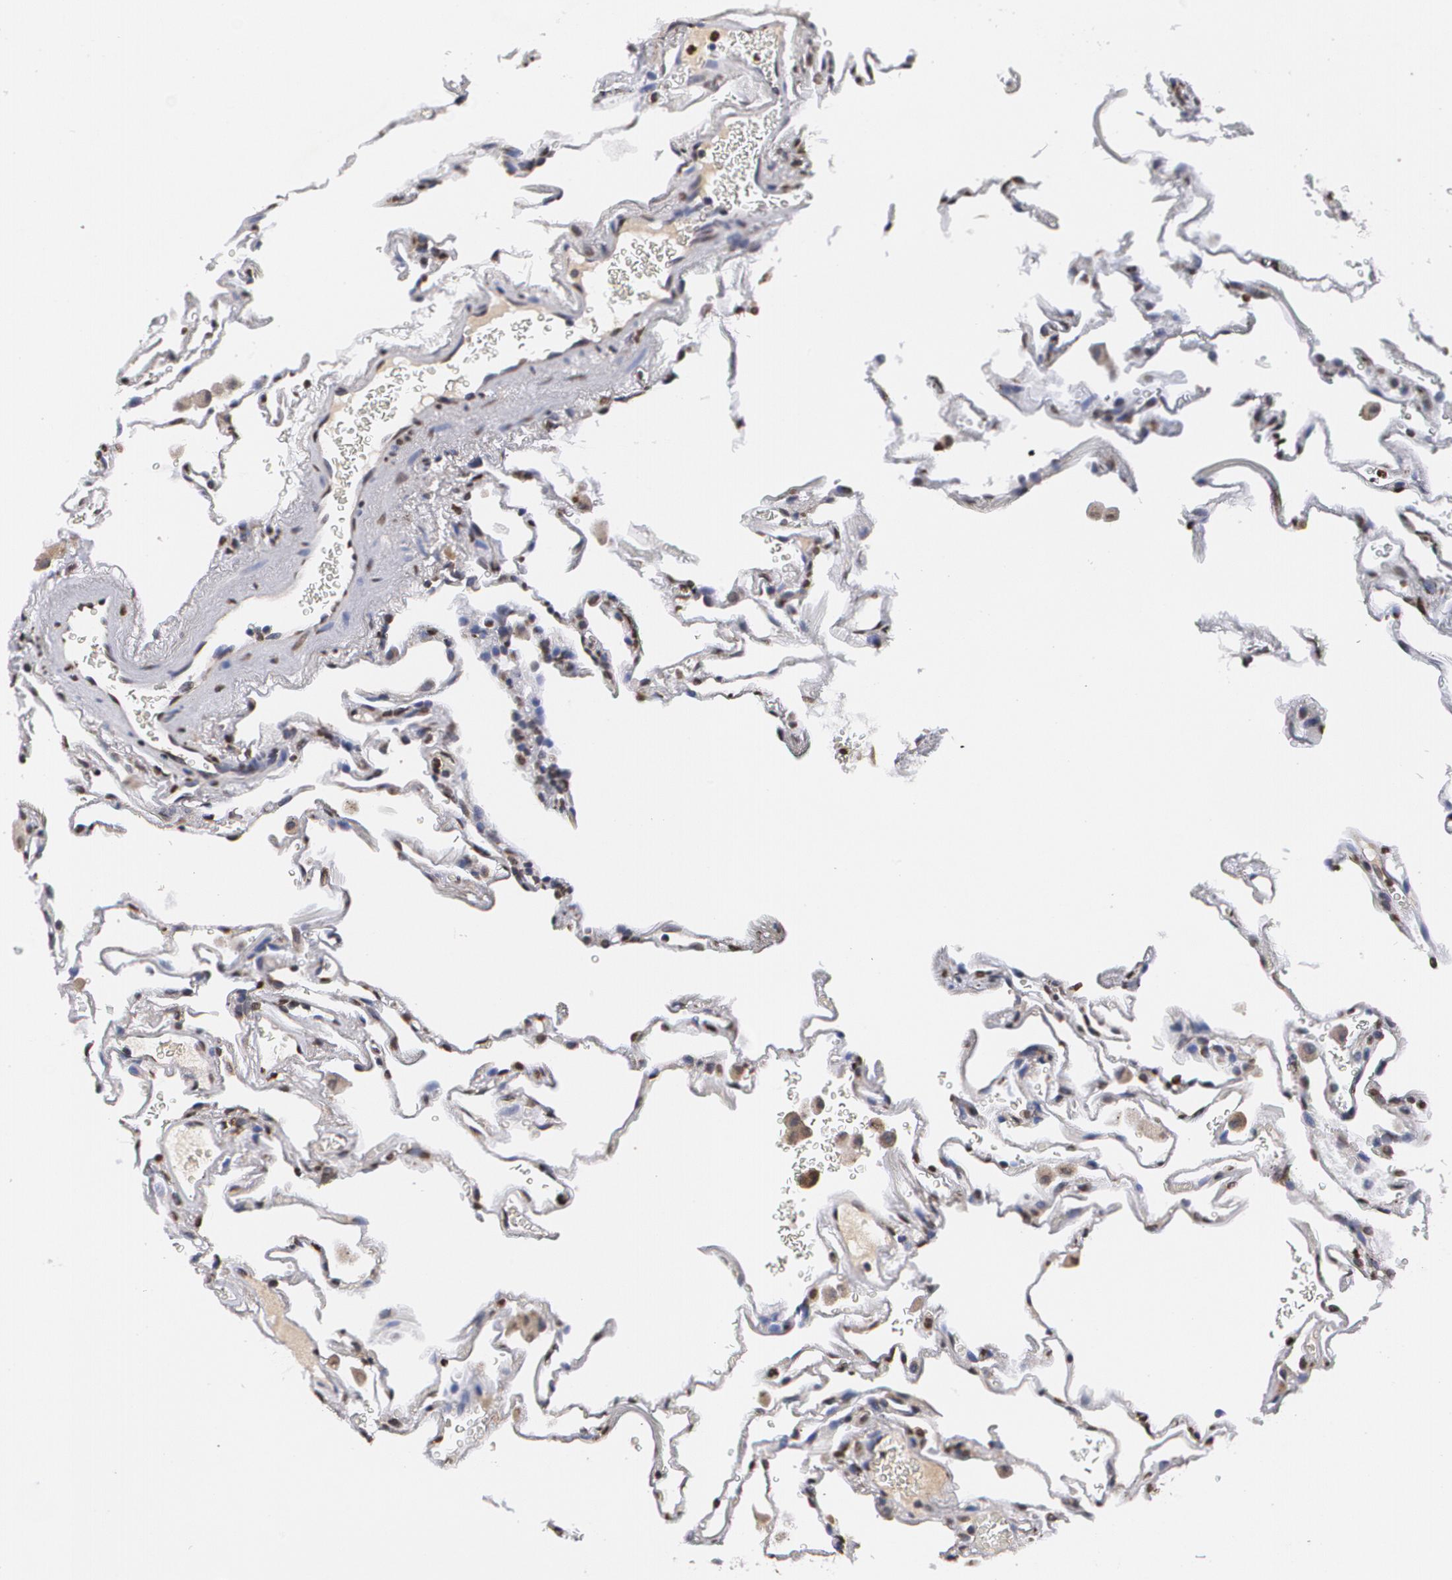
{"staining": {"intensity": "strong", "quantity": ">75%", "location": "nuclear"}, "tissue": "lung", "cell_type": "Alveolar cells", "image_type": "normal", "snomed": [{"axis": "morphology", "description": "Normal tissue, NOS"}, {"axis": "morphology", "description": "Inflammation, NOS"}, {"axis": "topography", "description": "Lung"}], "caption": "Unremarkable lung reveals strong nuclear positivity in about >75% of alveolar cells, visualized by immunohistochemistry. (DAB (3,3'-diaminobenzidine) IHC, brown staining for protein, blue staining for nuclei).", "gene": "MVP", "patient": {"sex": "male", "age": 69}}